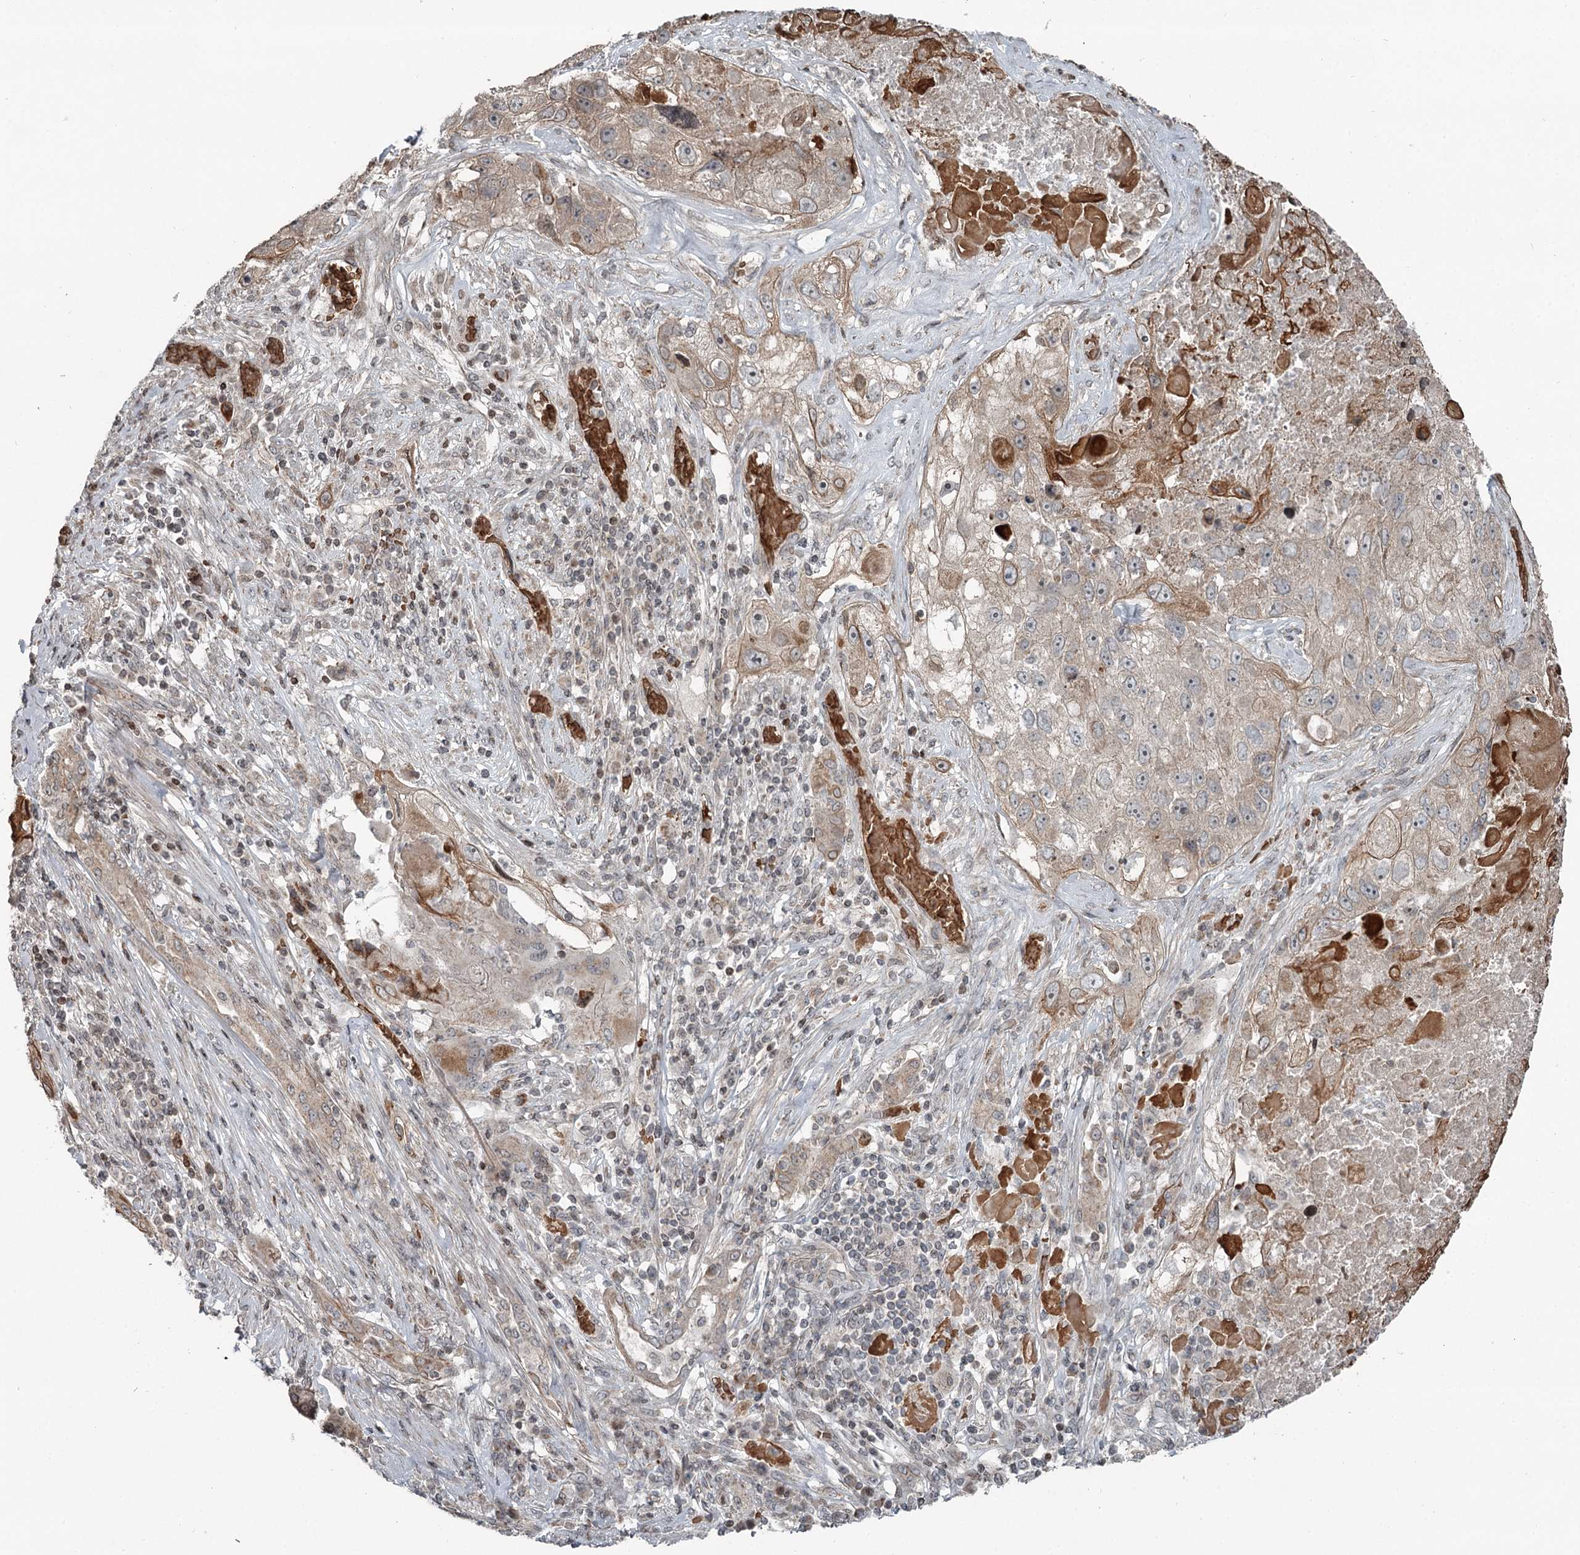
{"staining": {"intensity": "moderate", "quantity": "<25%", "location": "cytoplasmic/membranous"}, "tissue": "lung cancer", "cell_type": "Tumor cells", "image_type": "cancer", "snomed": [{"axis": "morphology", "description": "Squamous cell carcinoma, NOS"}, {"axis": "topography", "description": "Lung"}], "caption": "Immunohistochemistry image of human squamous cell carcinoma (lung) stained for a protein (brown), which demonstrates low levels of moderate cytoplasmic/membranous expression in about <25% of tumor cells.", "gene": "RASSF8", "patient": {"sex": "male", "age": 61}}